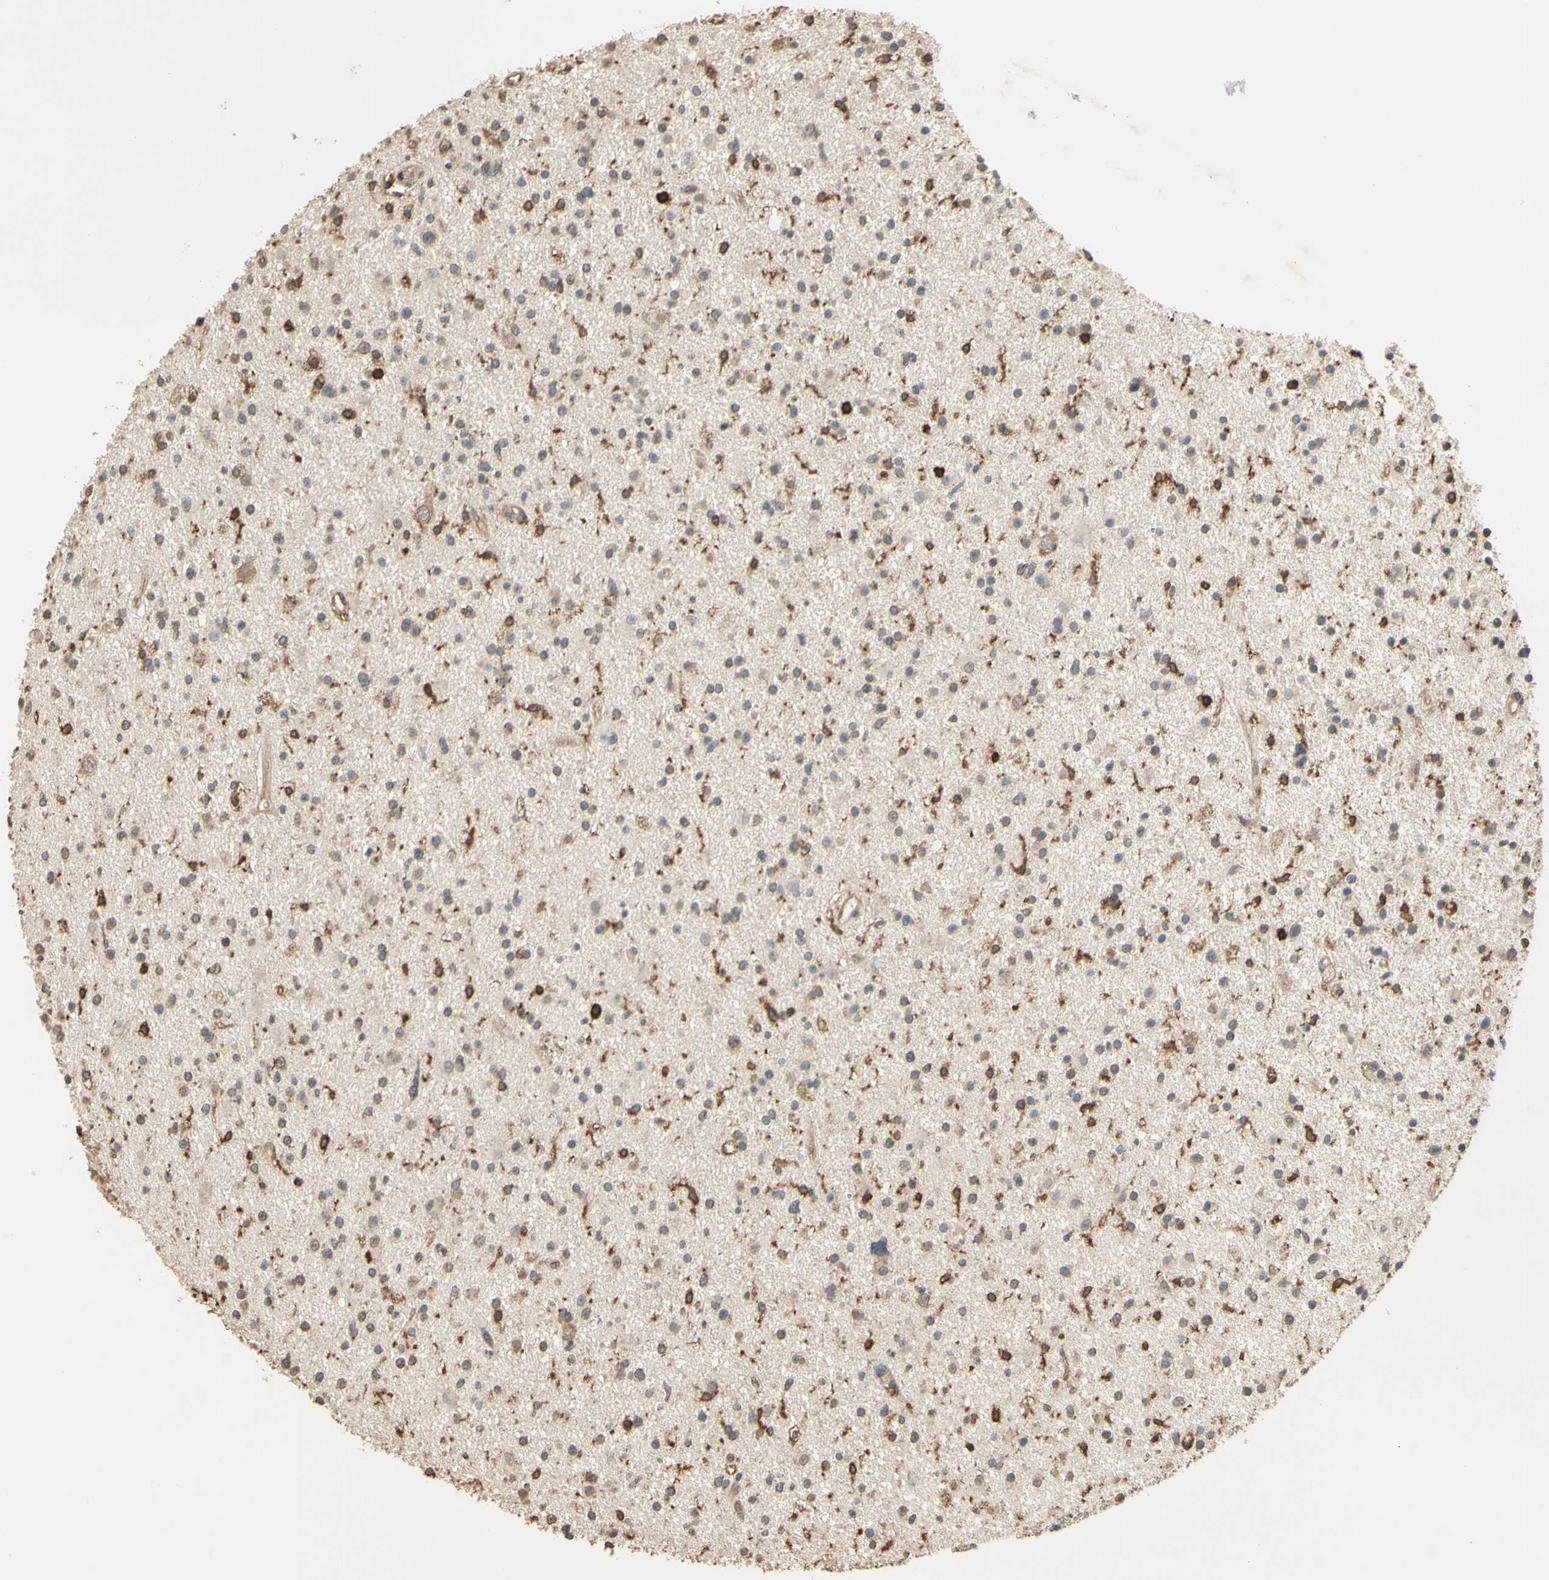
{"staining": {"intensity": "moderate", "quantity": "<25%", "location": "cytoplasmic/membranous"}, "tissue": "glioma", "cell_type": "Tumor cells", "image_type": "cancer", "snomed": [{"axis": "morphology", "description": "Glioma, malignant, High grade"}, {"axis": "topography", "description": "Brain"}], "caption": "An immunohistochemistry photomicrograph of tumor tissue is shown. Protein staining in brown shows moderate cytoplasmic/membranous positivity in glioma within tumor cells.", "gene": "MAP3K10", "patient": {"sex": "male", "age": 33}}